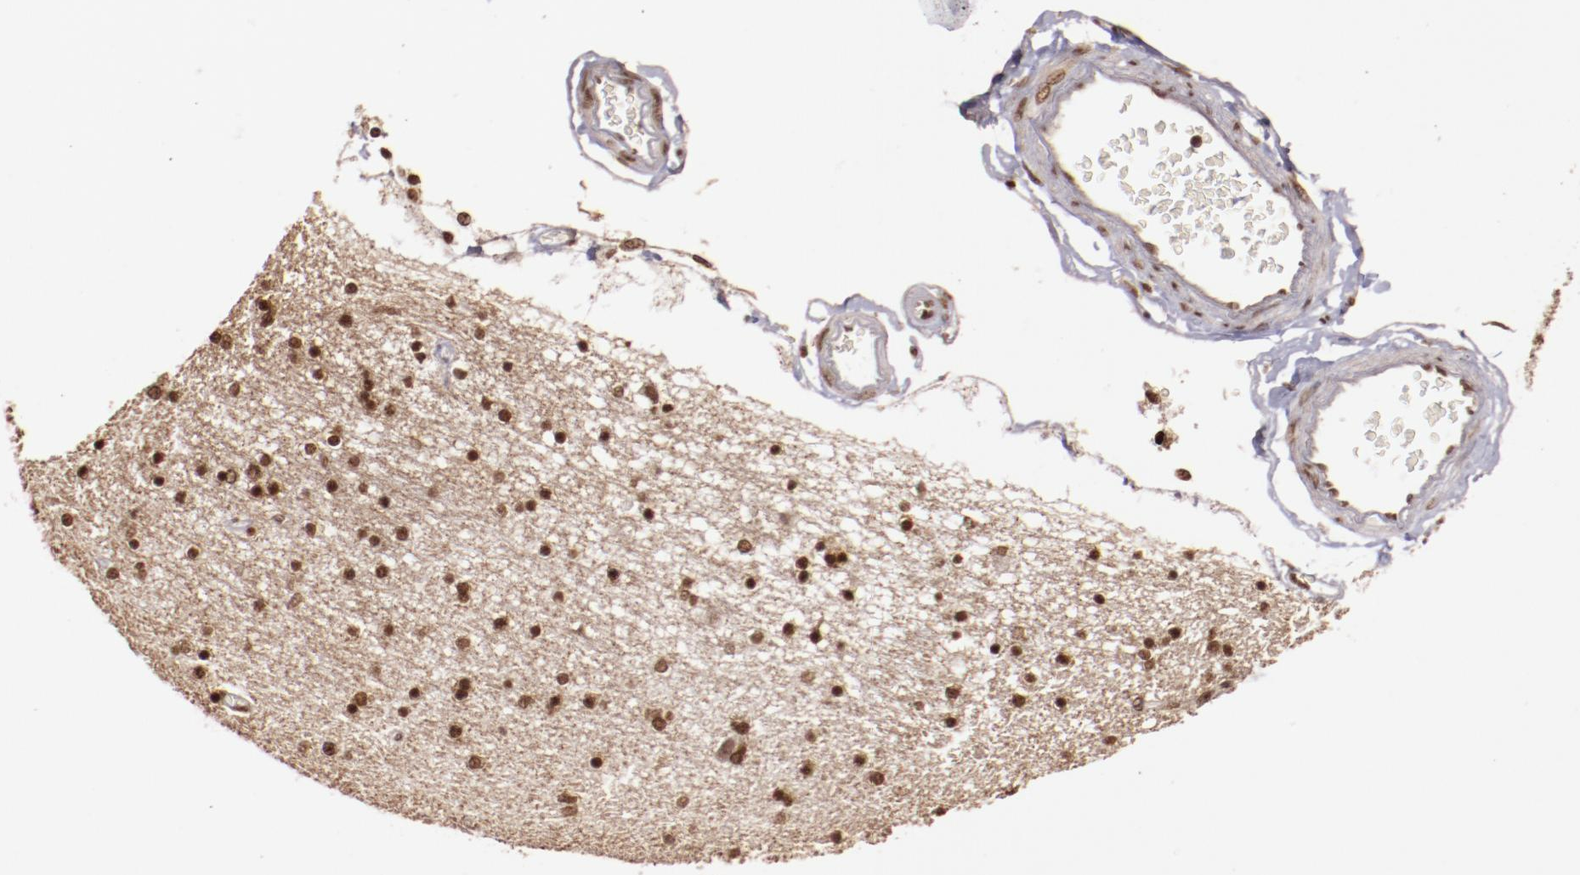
{"staining": {"intensity": "moderate", "quantity": "25%-75%", "location": "nuclear"}, "tissue": "hippocampus", "cell_type": "Glial cells", "image_type": "normal", "snomed": [{"axis": "morphology", "description": "Normal tissue, NOS"}, {"axis": "topography", "description": "Hippocampus"}], "caption": "Glial cells reveal medium levels of moderate nuclear staining in approximately 25%-75% of cells in benign human hippocampus.", "gene": "STAG2", "patient": {"sex": "female", "age": 54}}